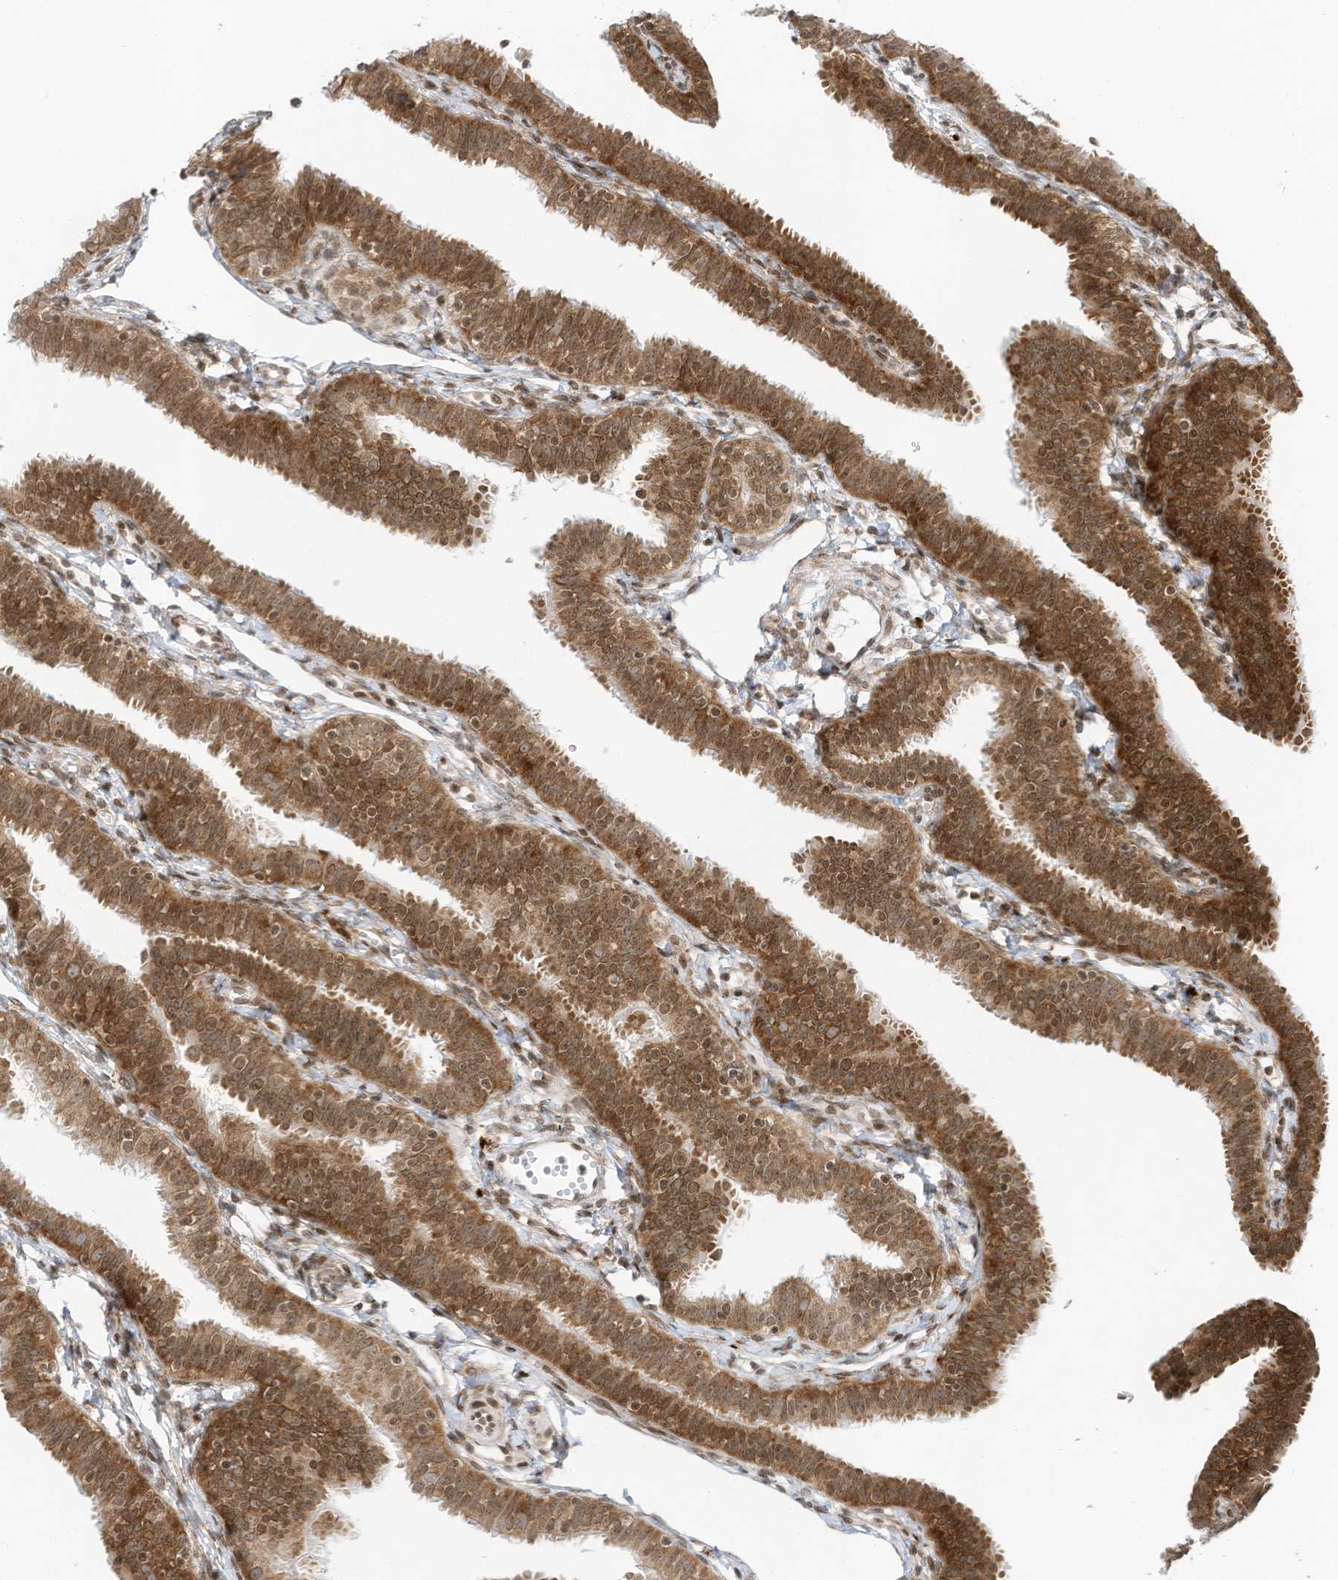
{"staining": {"intensity": "moderate", "quantity": ">75%", "location": "cytoplasmic/membranous,nuclear"}, "tissue": "fallopian tube", "cell_type": "Glandular cells", "image_type": "normal", "snomed": [{"axis": "morphology", "description": "Normal tissue, NOS"}, {"axis": "topography", "description": "Fallopian tube"}], "caption": "Immunohistochemistry photomicrograph of unremarkable human fallopian tube stained for a protein (brown), which exhibits medium levels of moderate cytoplasmic/membranous,nuclear positivity in approximately >75% of glandular cells.", "gene": "EDF1", "patient": {"sex": "female", "age": 35}}